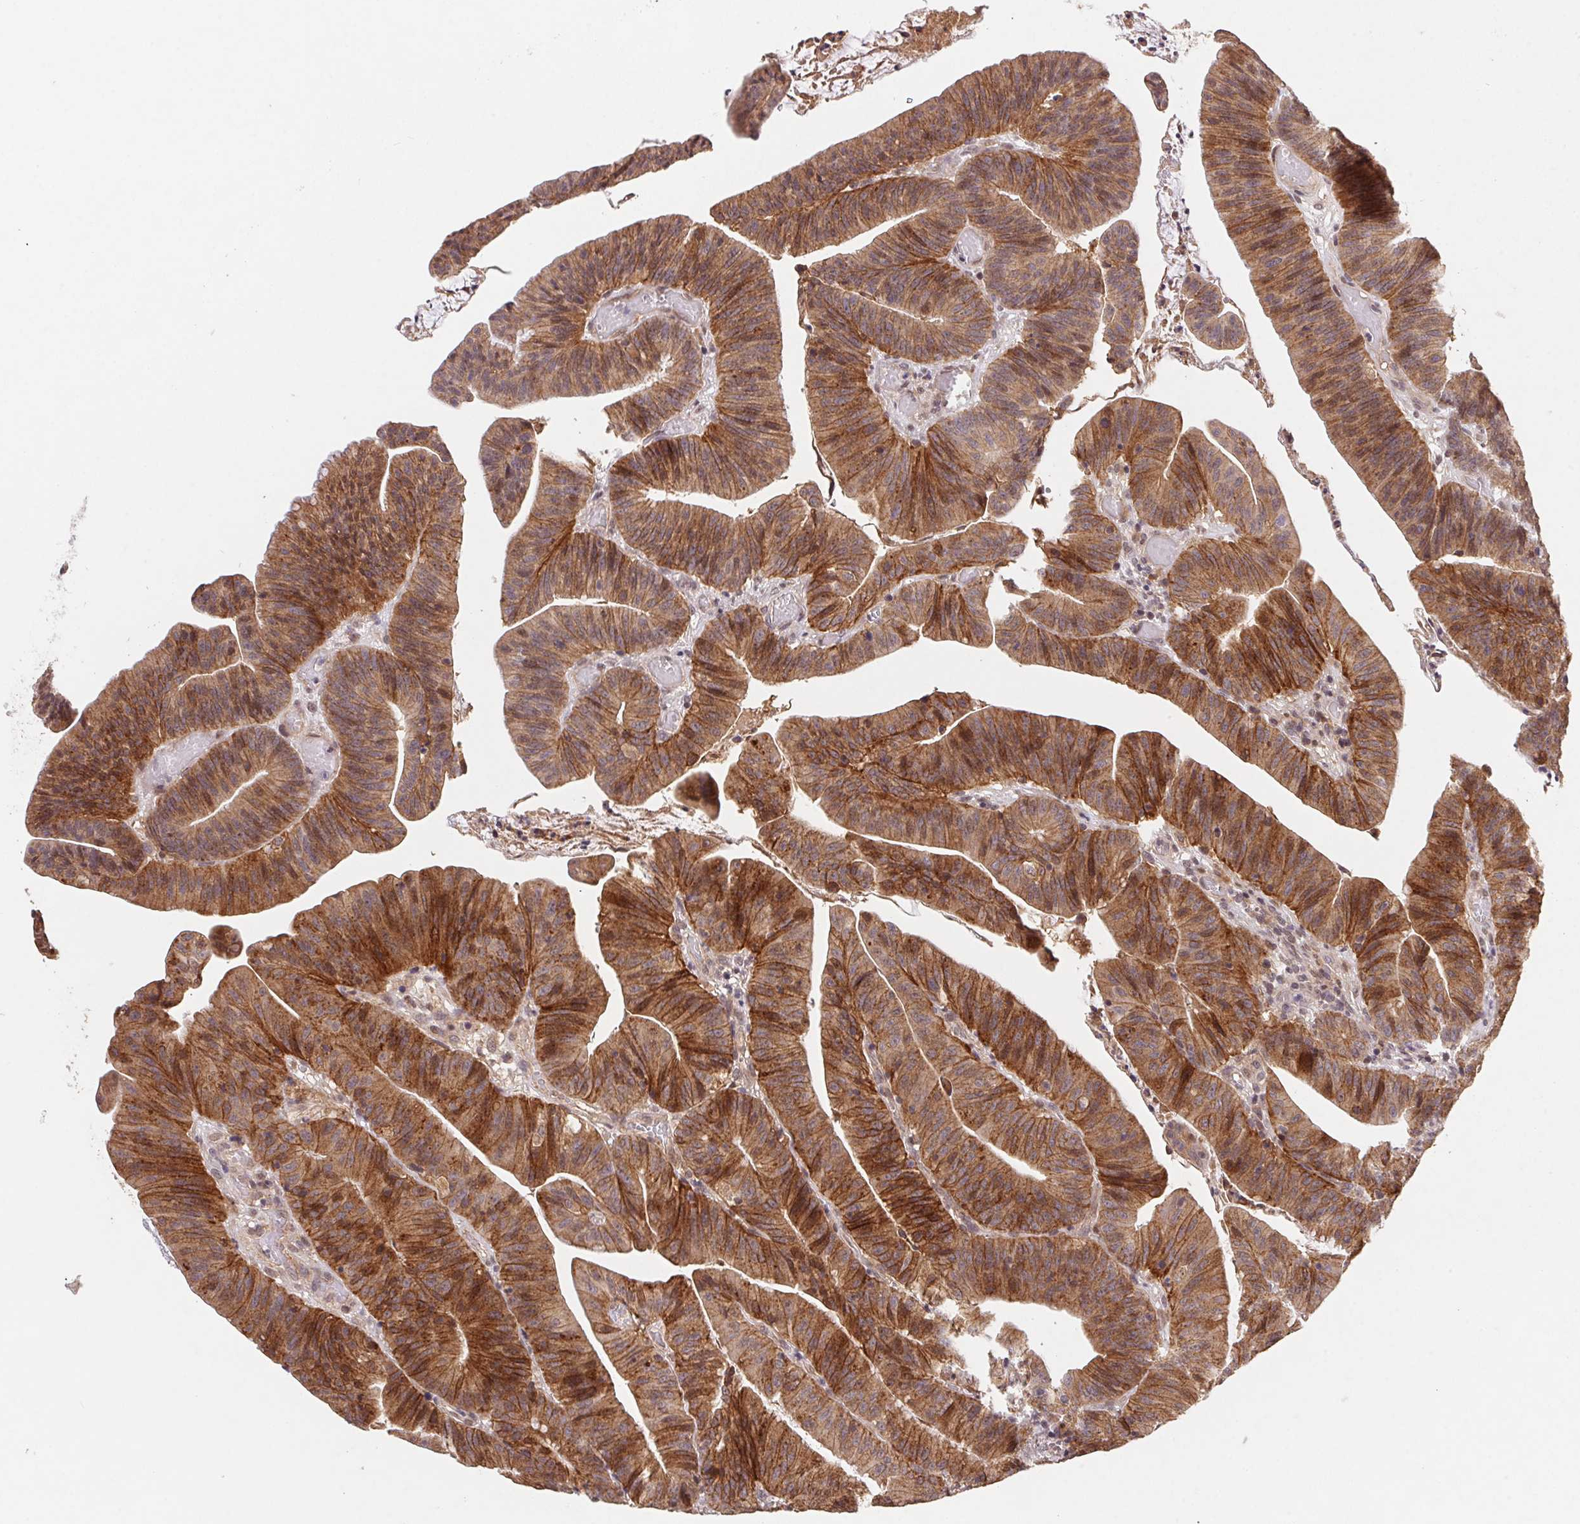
{"staining": {"intensity": "moderate", "quantity": ">75%", "location": "cytoplasmic/membranous"}, "tissue": "colorectal cancer", "cell_type": "Tumor cells", "image_type": "cancer", "snomed": [{"axis": "morphology", "description": "Adenocarcinoma, NOS"}, {"axis": "topography", "description": "Colon"}], "caption": "An image of colorectal cancer (adenocarcinoma) stained for a protein displays moderate cytoplasmic/membranous brown staining in tumor cells.", "gene": "SLC52A2", "patient": {"sex": "female", "age": 78}}